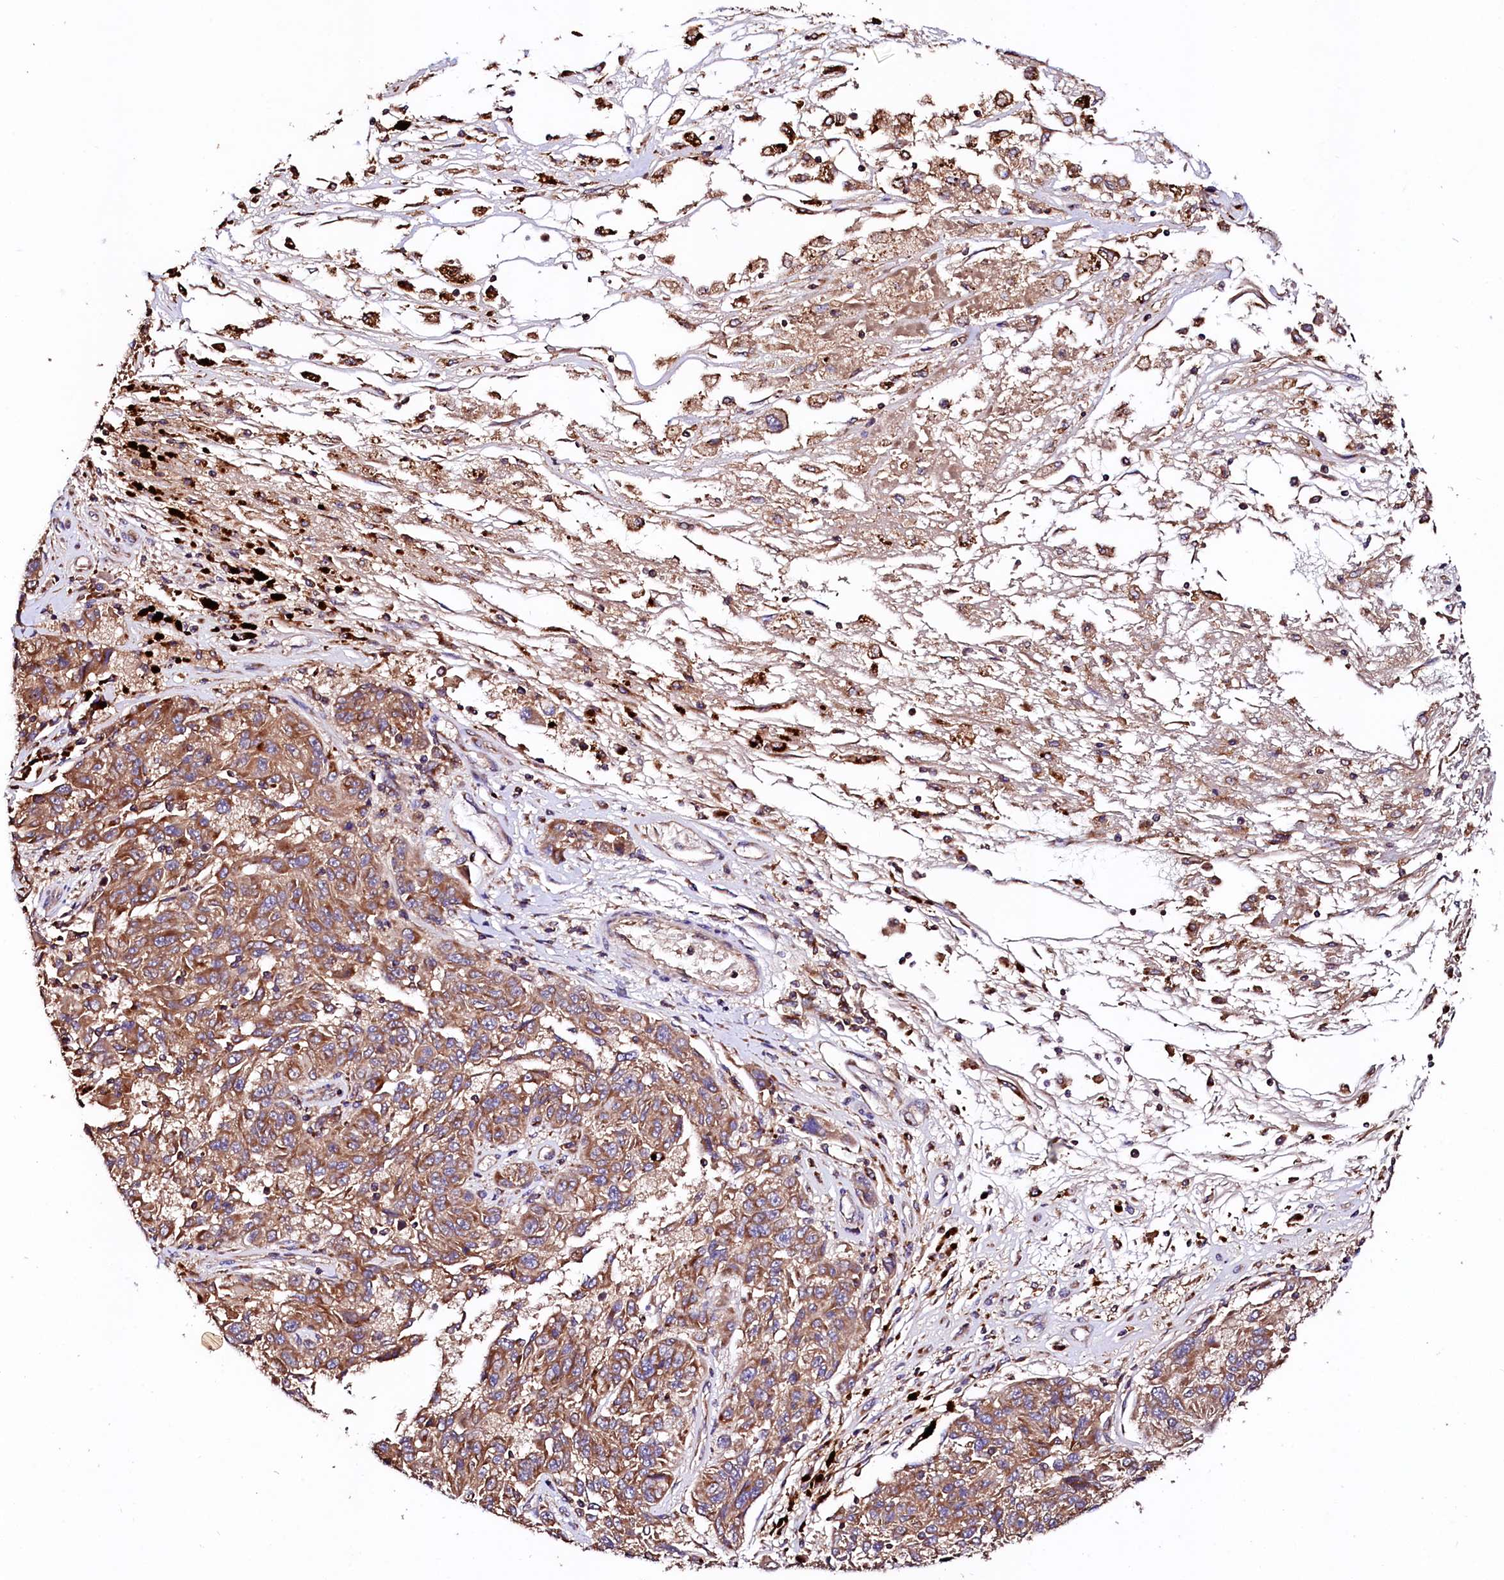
{"staining": {"intensity": "moderate", "quantity": ">75%", "location": "cytoplasmic/membranous"}, "tissue": "melanoma", "cell_type": "Tumor cells", "image_type": "cancer", "snomed": [{"axis": "morphology", "description": "Malignant melanoma, NOS"}, {"axis": "topography", "description": "Skin"}], "caption": "Human melanoma stained for a protein (brown) demonstrates moderate cytoplasmic/membranous positive staining in approximately >75% of tumor cells.", "gene": "ST3GAL1", "patient": {"sex": "male", "age": 53}}